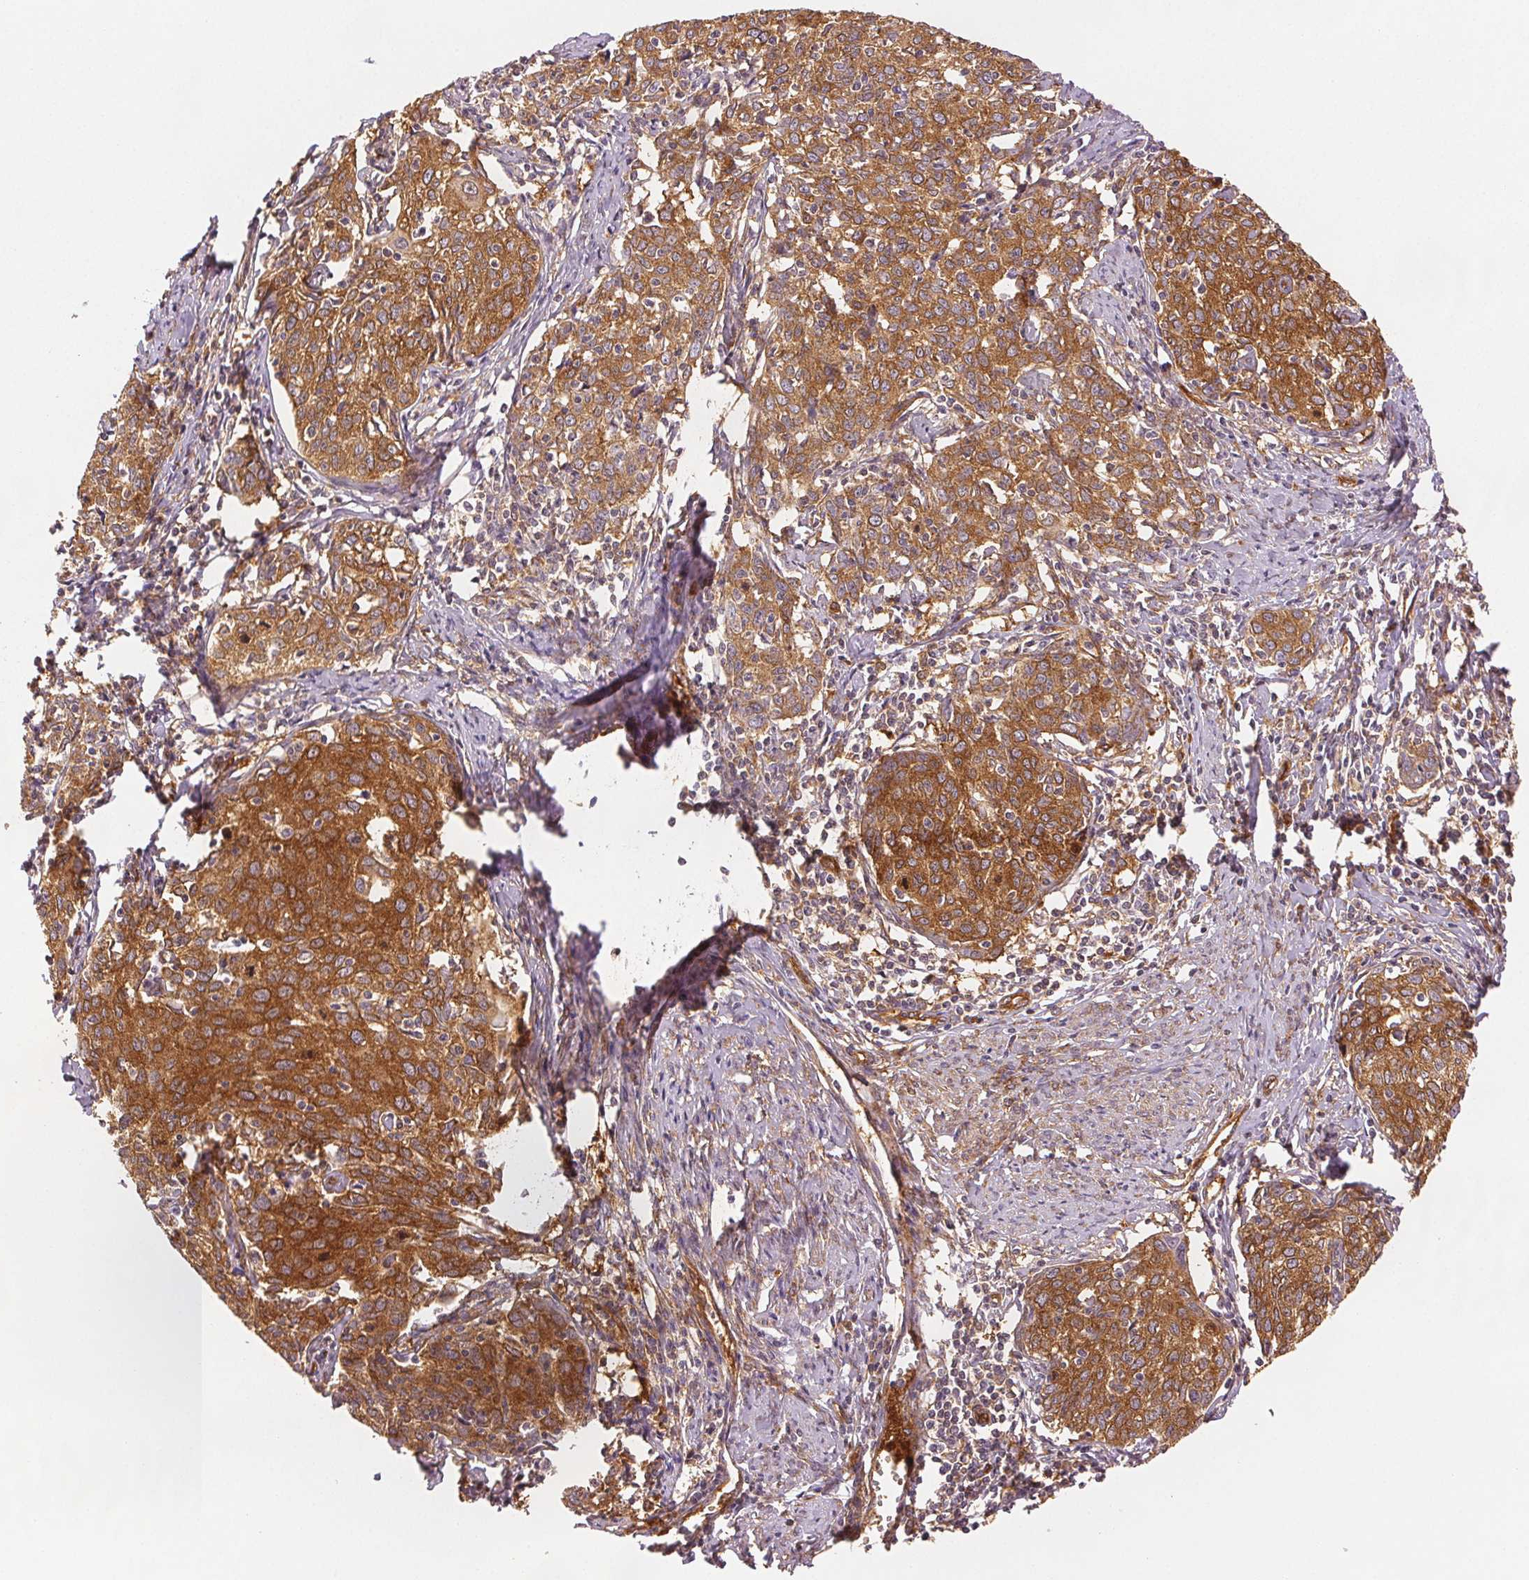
{"staining": {"intensity": "strong", "quantity": ">75%", "location": "cytoplasmic/membranous"}, "tissue": "cervical cancer", "cell_type": "Tumor cells", "image_type": "cancer", "snomed": [{"axis": "morphology", "description": "Squamous cell carcinoma, NOS"}, {"axis": "topography", "description": "Cervix"}], "caption": "Squamous cell carcinoma (cervical) stained for a protein reveals strong cytoplasmic/membranous positivity in tumor cells.", "gene": "DIAPH2", "patient": {"sex": "female", "age": 62}}